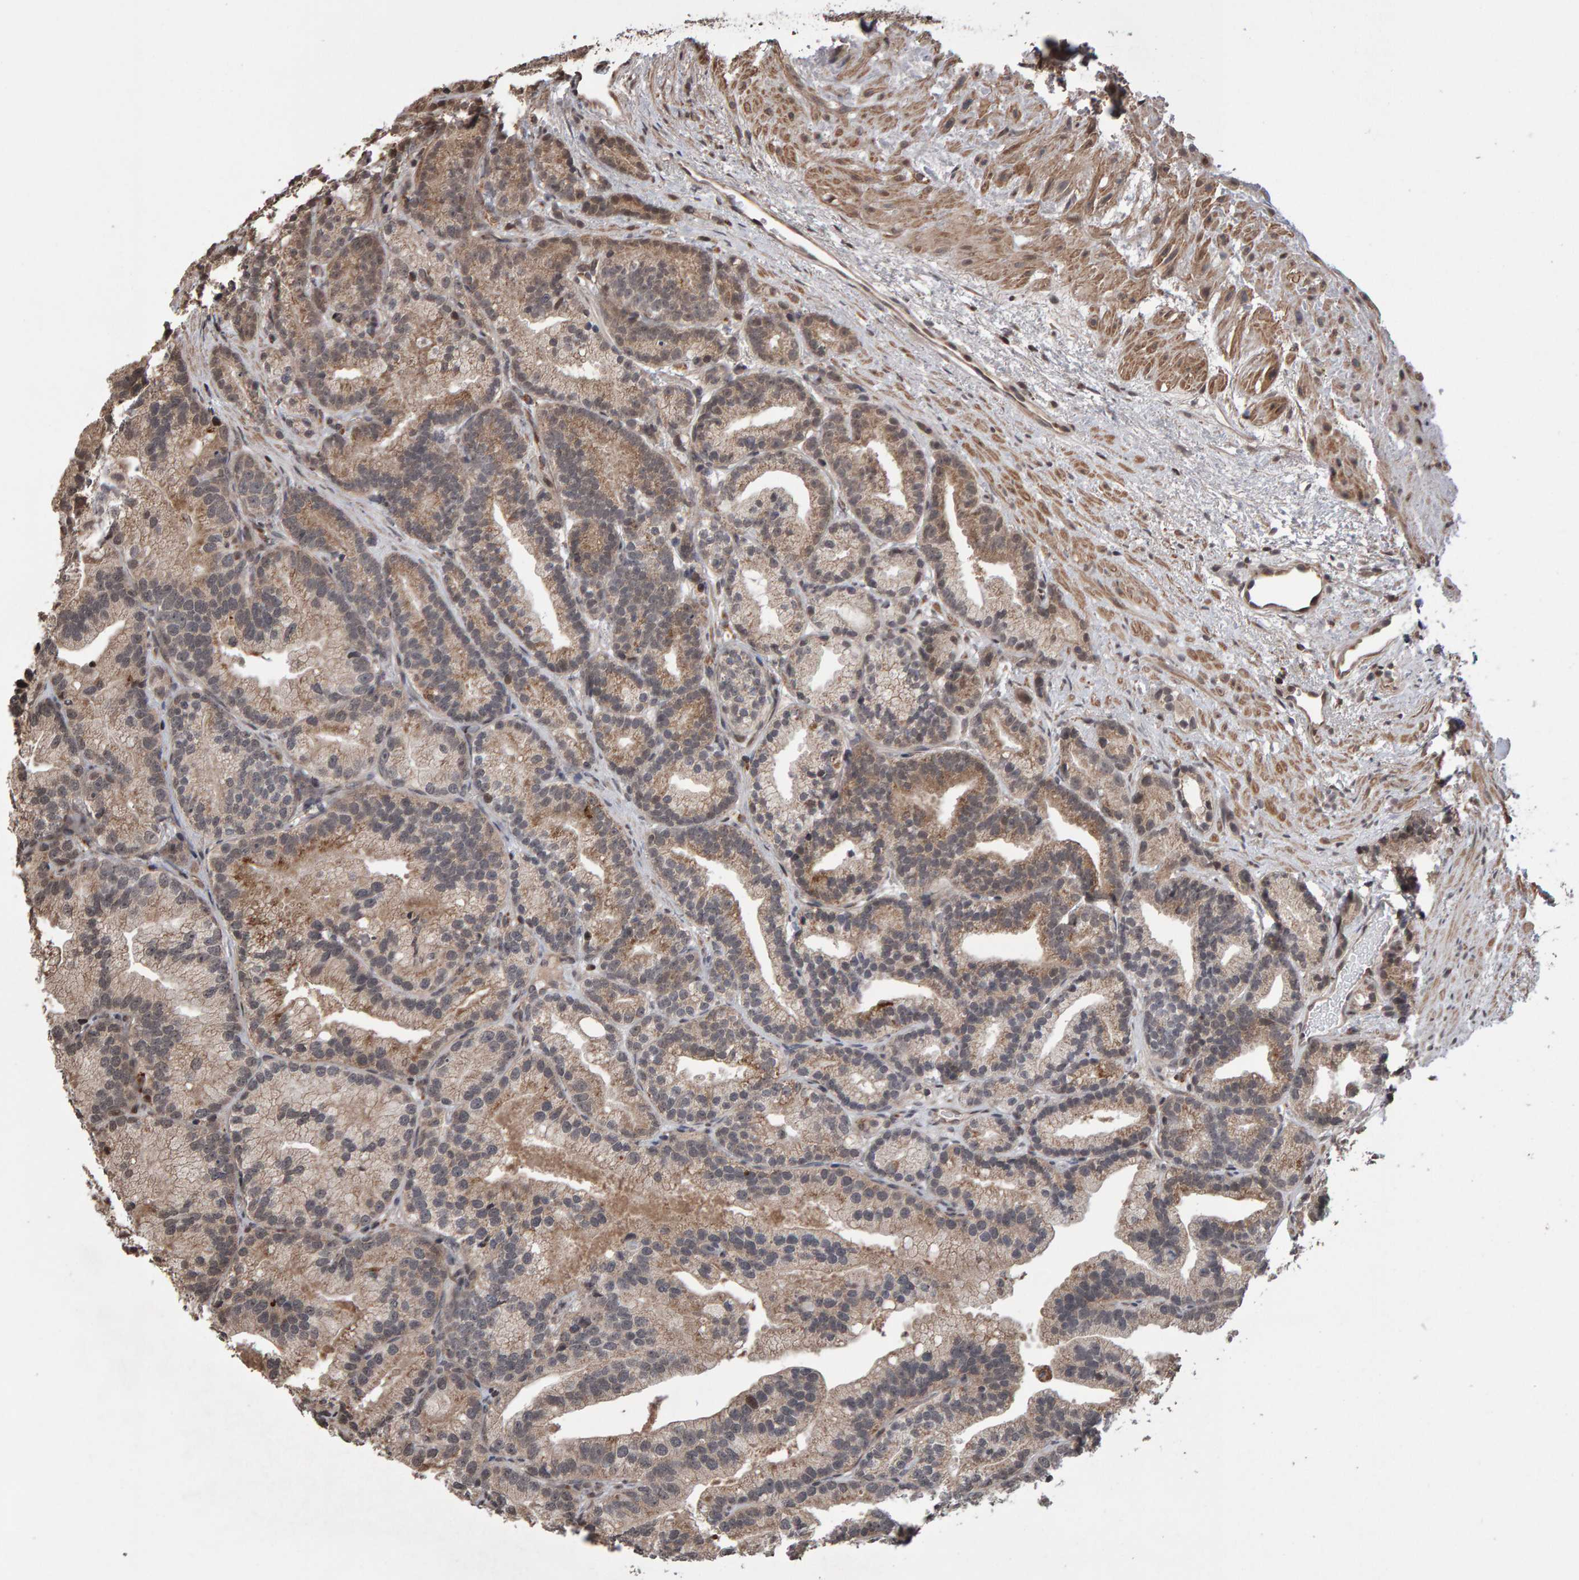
{"staining": {"intensity": "moderate", "quantity": ">75%", "location": "cytoplasmic/membranous"}, "tissue": "prostate cancer", "cell_type": "Tumor cells", "image_type": "cancer", "snomed": [{"axis": "morphology", "description": "Adenocarcinoma, Low grade"}, {"axis": "topography", "description": "Prostate"}], "caption": "A brown stain labels moderate cytoplasmic/membranous positivity of a protein in human low-grade adenocarcinoma (prostate) tumor cells. The staining was performed using DAB, with brown indicating positive protein expression. Nuclei are stained blue with hematoxylin.", "gene": "PECR", "patient": {"sex": "male", "age": 89}}